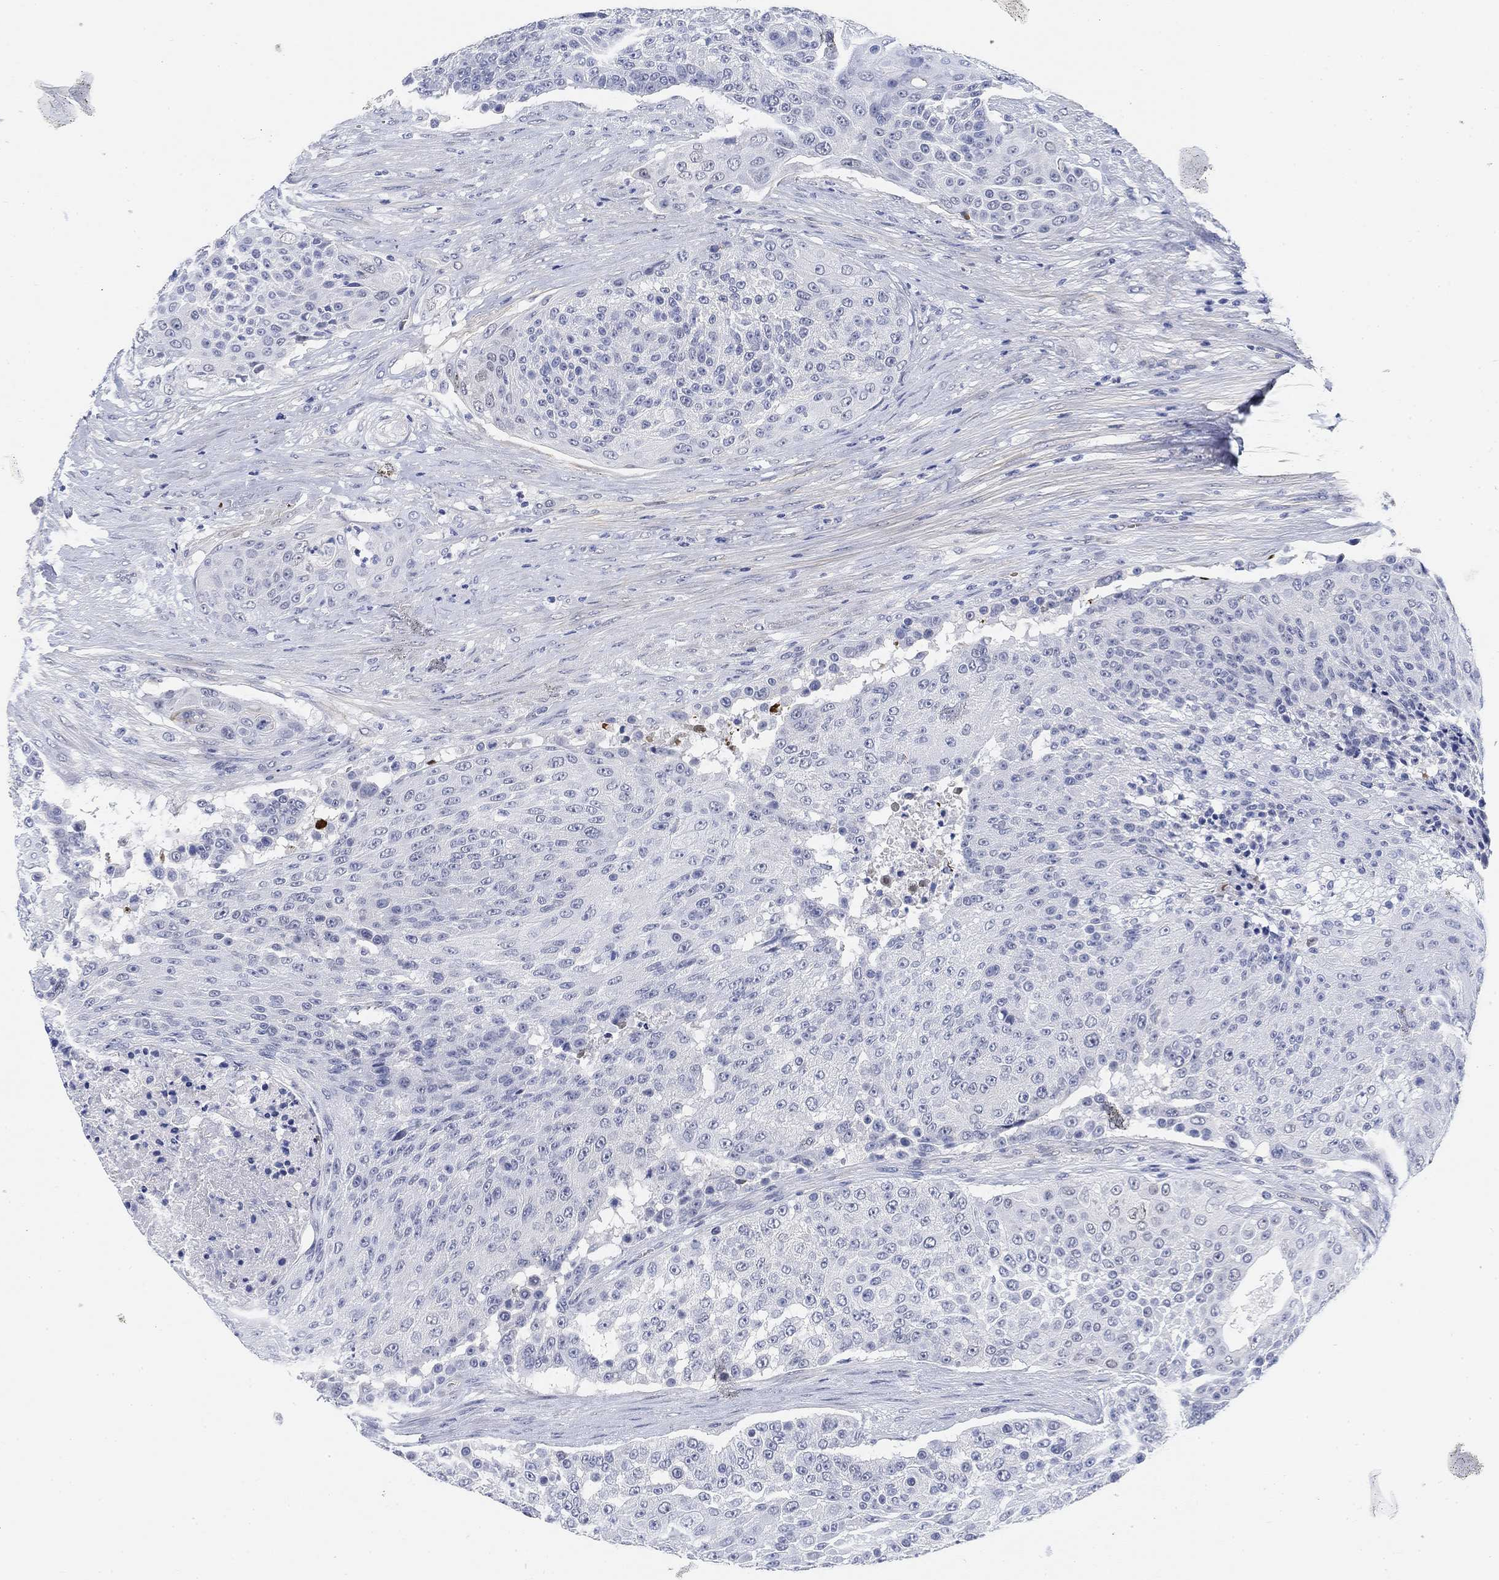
{"staining": {"intensity": "negative", "quantity": "none", "location": "none"}, "tissue": "urothelial cancer", "cell_type": "Tumor cells", "image_type": "cancer", "snomed": [{"axis": "morphology", "description": "Urothelial carcinoma, High grade"}, {"axis": "topography", "description": "Urinary bladder"}], "caption": "Tumor cells are negative for brown protein staining in urothelial cancer.", "gene": "PAX6", "patient": {"sex": "female", "age": 63}}